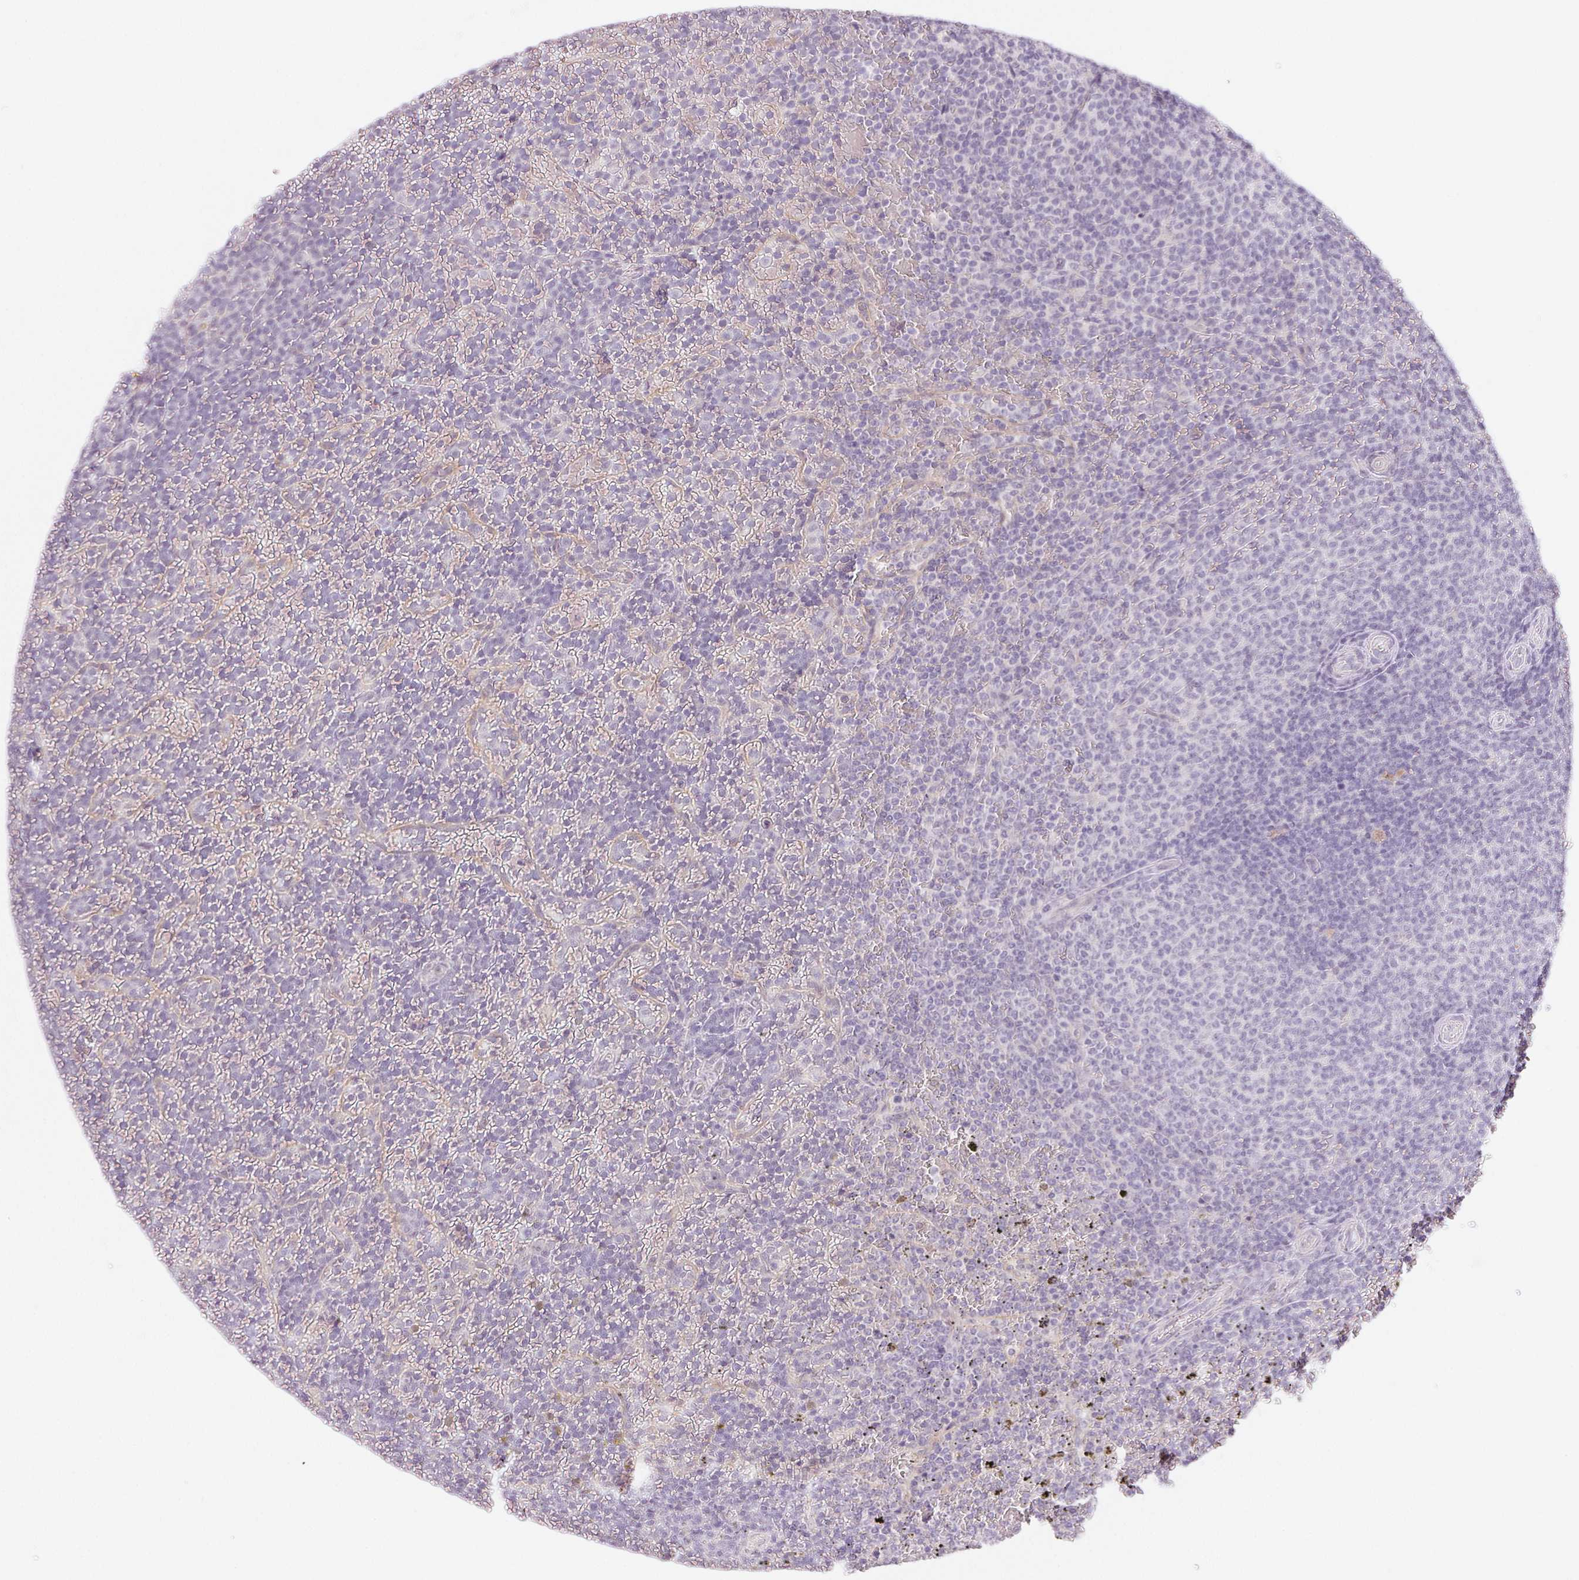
{"staining": {"intensity": "negative", "quantity": "none", "location": "none"}, "tissue": "lymphoma", "cell_type": "Tumor cells", "image_type": "cancer", "snomed": [{"axis": "morphology", "description": "Malignant lymphoma, non-Hodgkin's type, Low grade"}, {"axis": "topography", "description": "Spleen"}], "caption": "DAB (3,3'-diaminobenzidine) immunohistochemical staining of human low-grade malignant lymphoma, non-Hodgkin's type displays no significant expression in tumor cells.", "gene": "CTNND2", "patient": {"sex": "female", "age": 77}}